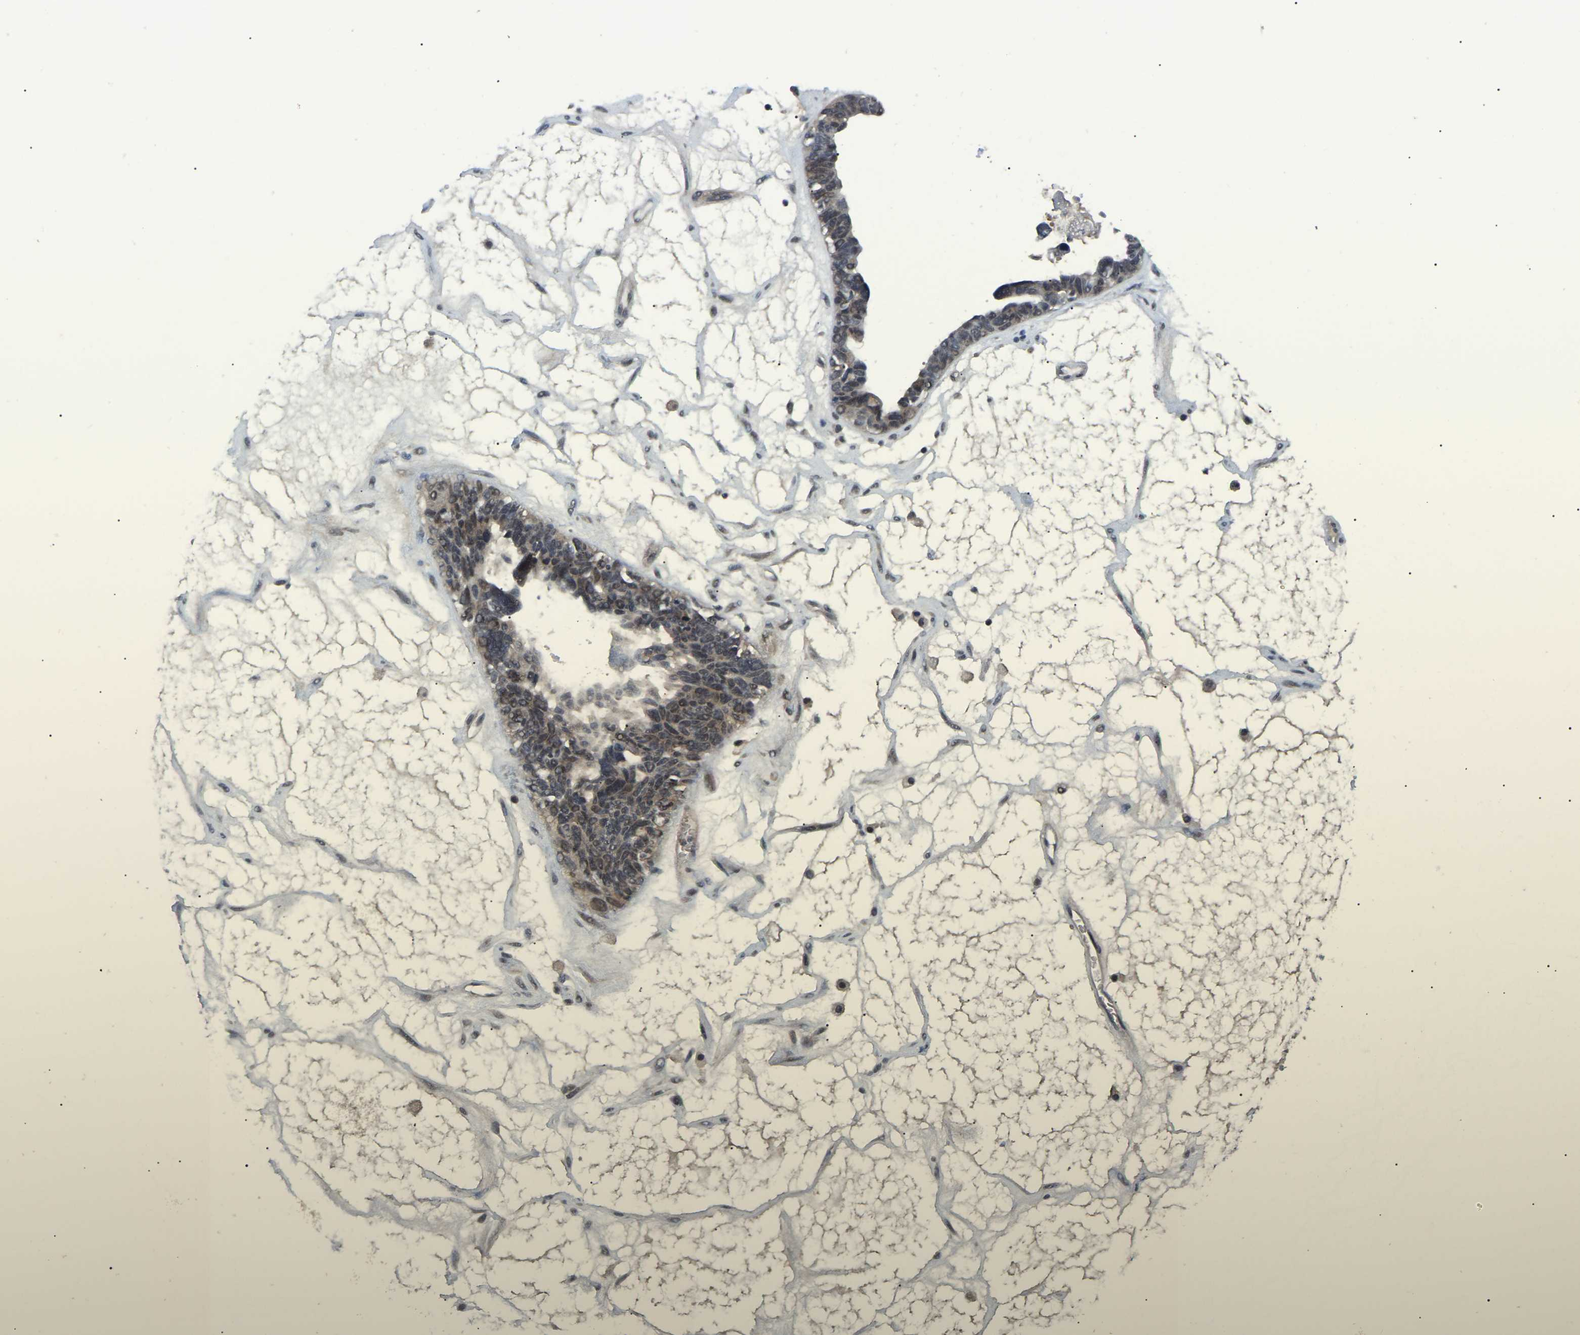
{"staining": {"intensity": "weak", "quantity": "<25%", "location": "cytoplasmic/membranous,nuclear"}, "tissue": "ovarian cancer", "cell_type": "Tumor cells", "image_type": "cancer", "snomed": [{"axis": "morphology", "description": "Cystadenocarcinoma, serous, NOS"}, {"axis": "topography", "description": "Ovary"}], "caption": "Immunohistochemistry (IHC) of human ovarian serous cystadenocarcinoma displays no positivity in tumor cells.", "gene": "PPM1E", "patient": {"sex": "female", "age": 79}}